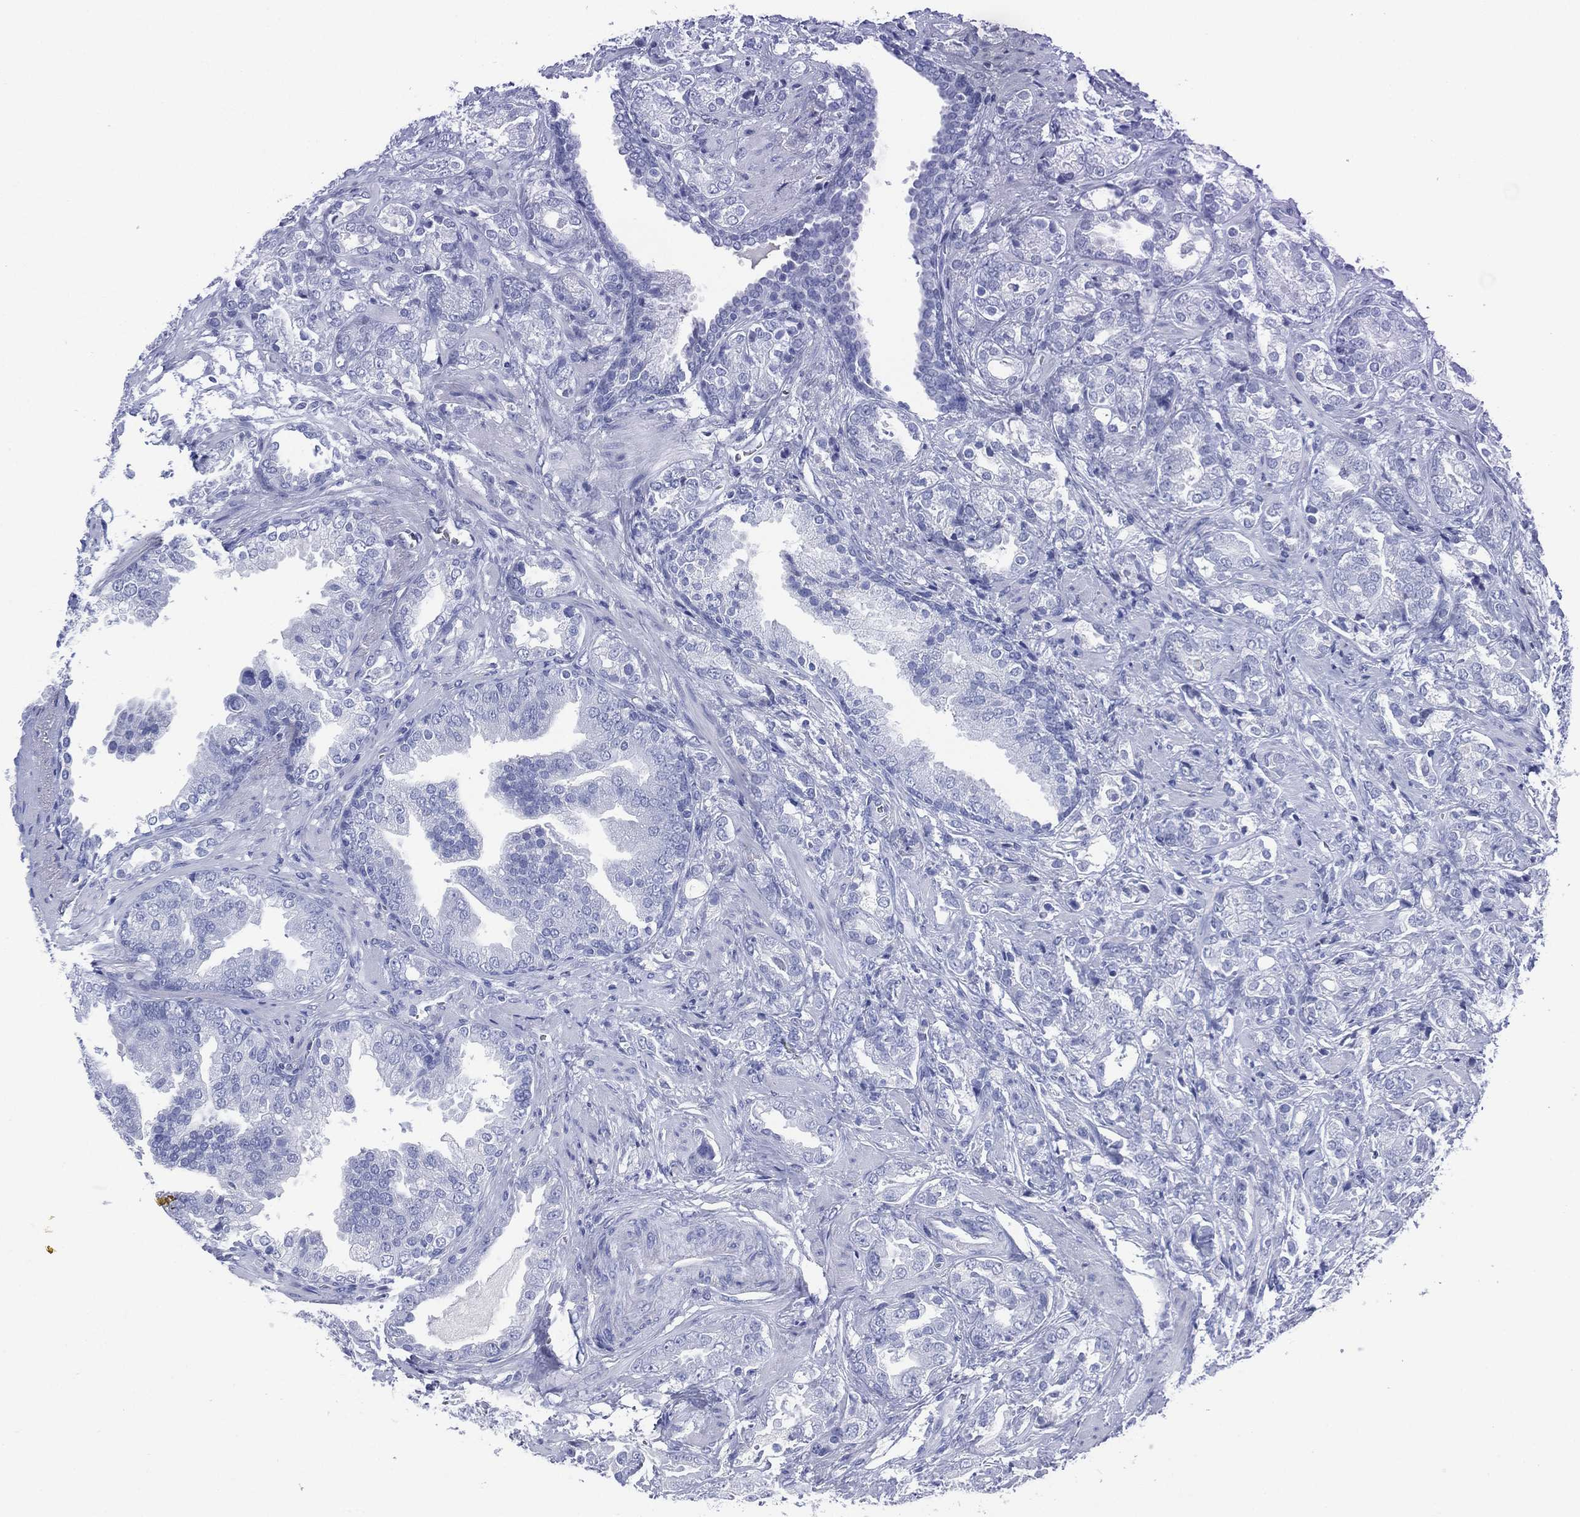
{"staining": {"intensity": "negative", "quantity": "none", "location": "none"}, "tissue": "prostate cancer", "cell_type": "Tumor cells", "image_type": "cancer", "snomed": [{"axis": "morphology", "description": "Adenocarcinoma, NOS"}, {"axis": "topography", "description": "Prostate"}], "caption": "Immunohistochemical staining of prostate adenocarcinoma shows no significant positivity in tumor cells. (Immunohistochemistry, brightfield microscopy, high magnification).", "gene": "SIGLECL1", "patient": {"sex": "male", "age": 57}}